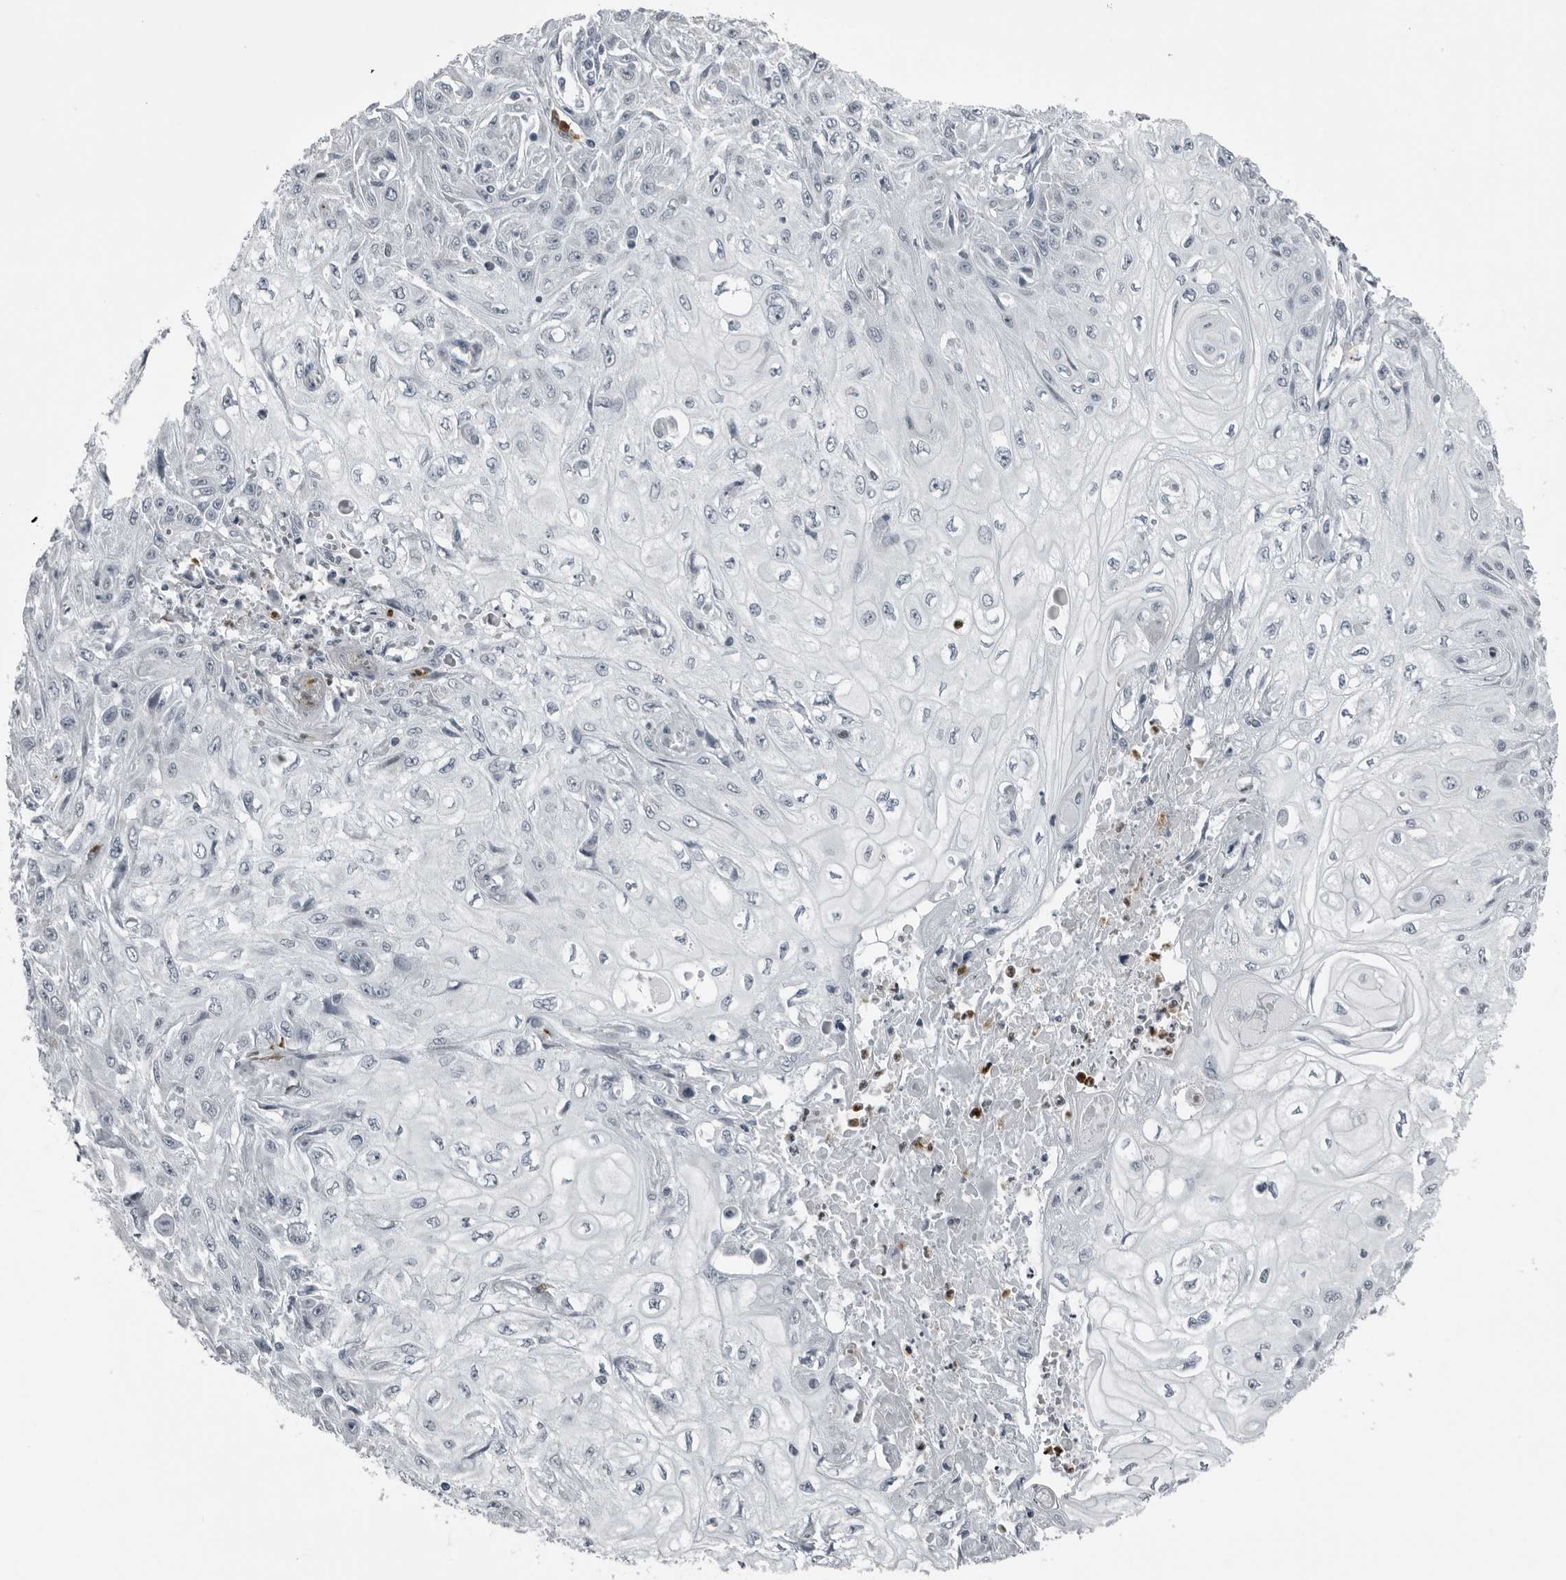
{"staining": {"intensity": "negative", "quantity": "none", "location": "none"}, "tissue": "skin cancer", "cell_type": "Tumor cells", "image_type": "cancer", "snomed": [{"axis": "morphology", "description": "Squamous cell carcinoma, NOS"}, {"axis": "morphology", "description": "Squamous cell carcinoma, metastatic, NOS"}, {"axis": "topography", "description": "Skin"}, {"axis": "topography", "description": "Lymph node"}], "caption": "There is no significant expression in tumor cells of skin cancer.", "gene": "RTCA", "patient": {"sex": "male", "age": 75}}